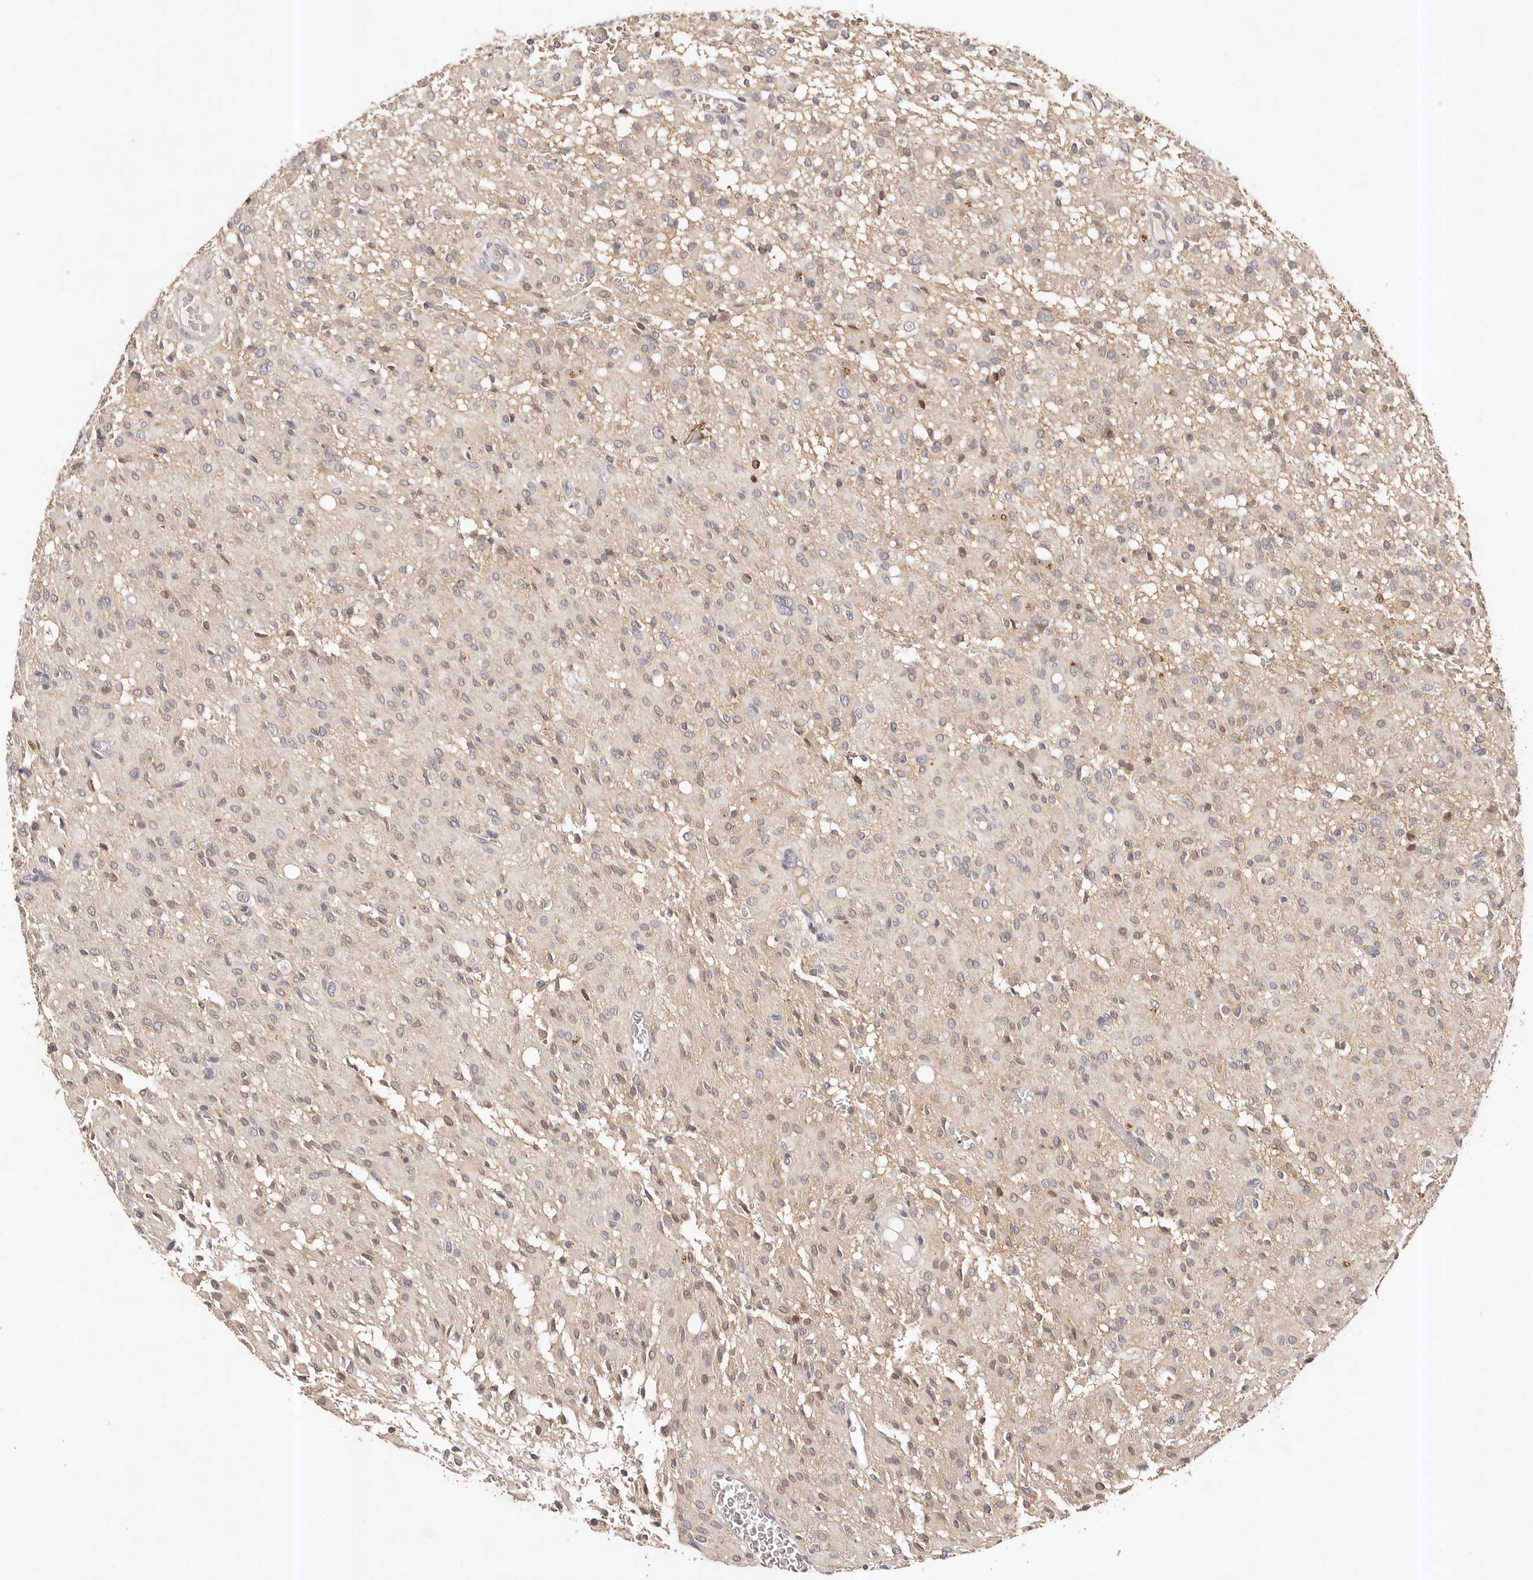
{"staining": {"intensity": "weak", "quantity": "<25%", "location": "cytoplasmic/membranous"}, "tissue": "glioma", "cell_type": "Tumor cells", "image_type": "cancer", "snomed": [{"axis": "morphology", "description": "Glioma, malignant, High grade"}, {"axis": "topography", "description": "Brain"}], "caption": "The image demonstrates no staining of tumor cells in malignant glioma (high-grade).", "gene": "CXADR", "patient": {"sex": "female", "age": 59}}